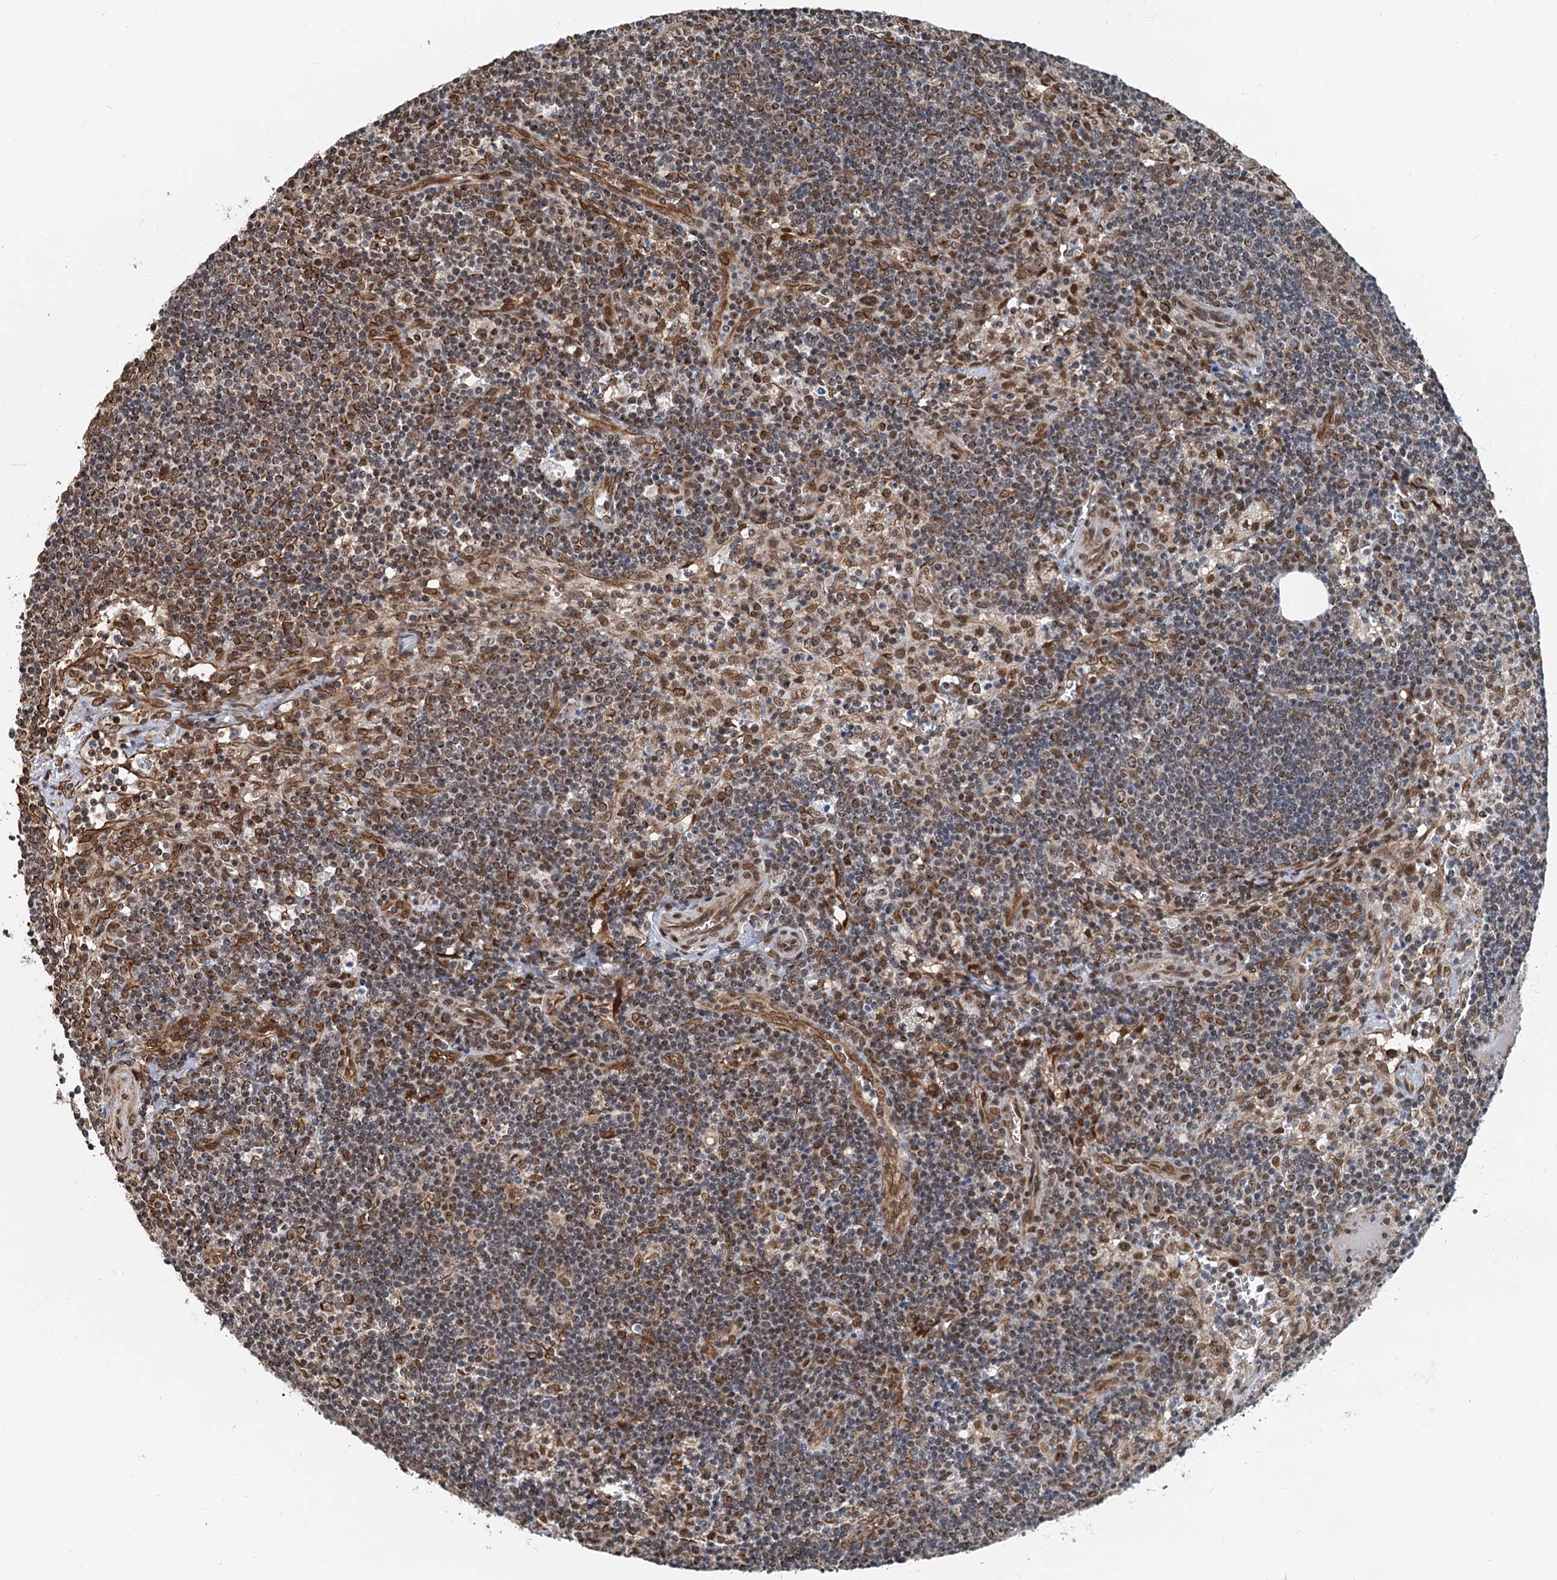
{"staining": {"intensity": "moderate", "quantity": "<25%", "location": "nuclear"}, "tissue": "lymph node", "cell_type": "Germinal center cells", "image_type": "normal", "snomed": [{"axis": "morphology", "description": "Normal tissue, NOS"}, {"axis": "topography", "description": "Lymph node"}], "caption": "Benign lymph node displays moderate nuclear staining in about <25% of germinal center cells The staining was performed using DAB (3,3'-diaminobenzidine) to visualize the protein expression in brown, while the nuclei were stained in blue with hematoxylin (Magnification: 20x)..", "gene": "CFDP1", "patient": {"sex": "male", "age": 58}}